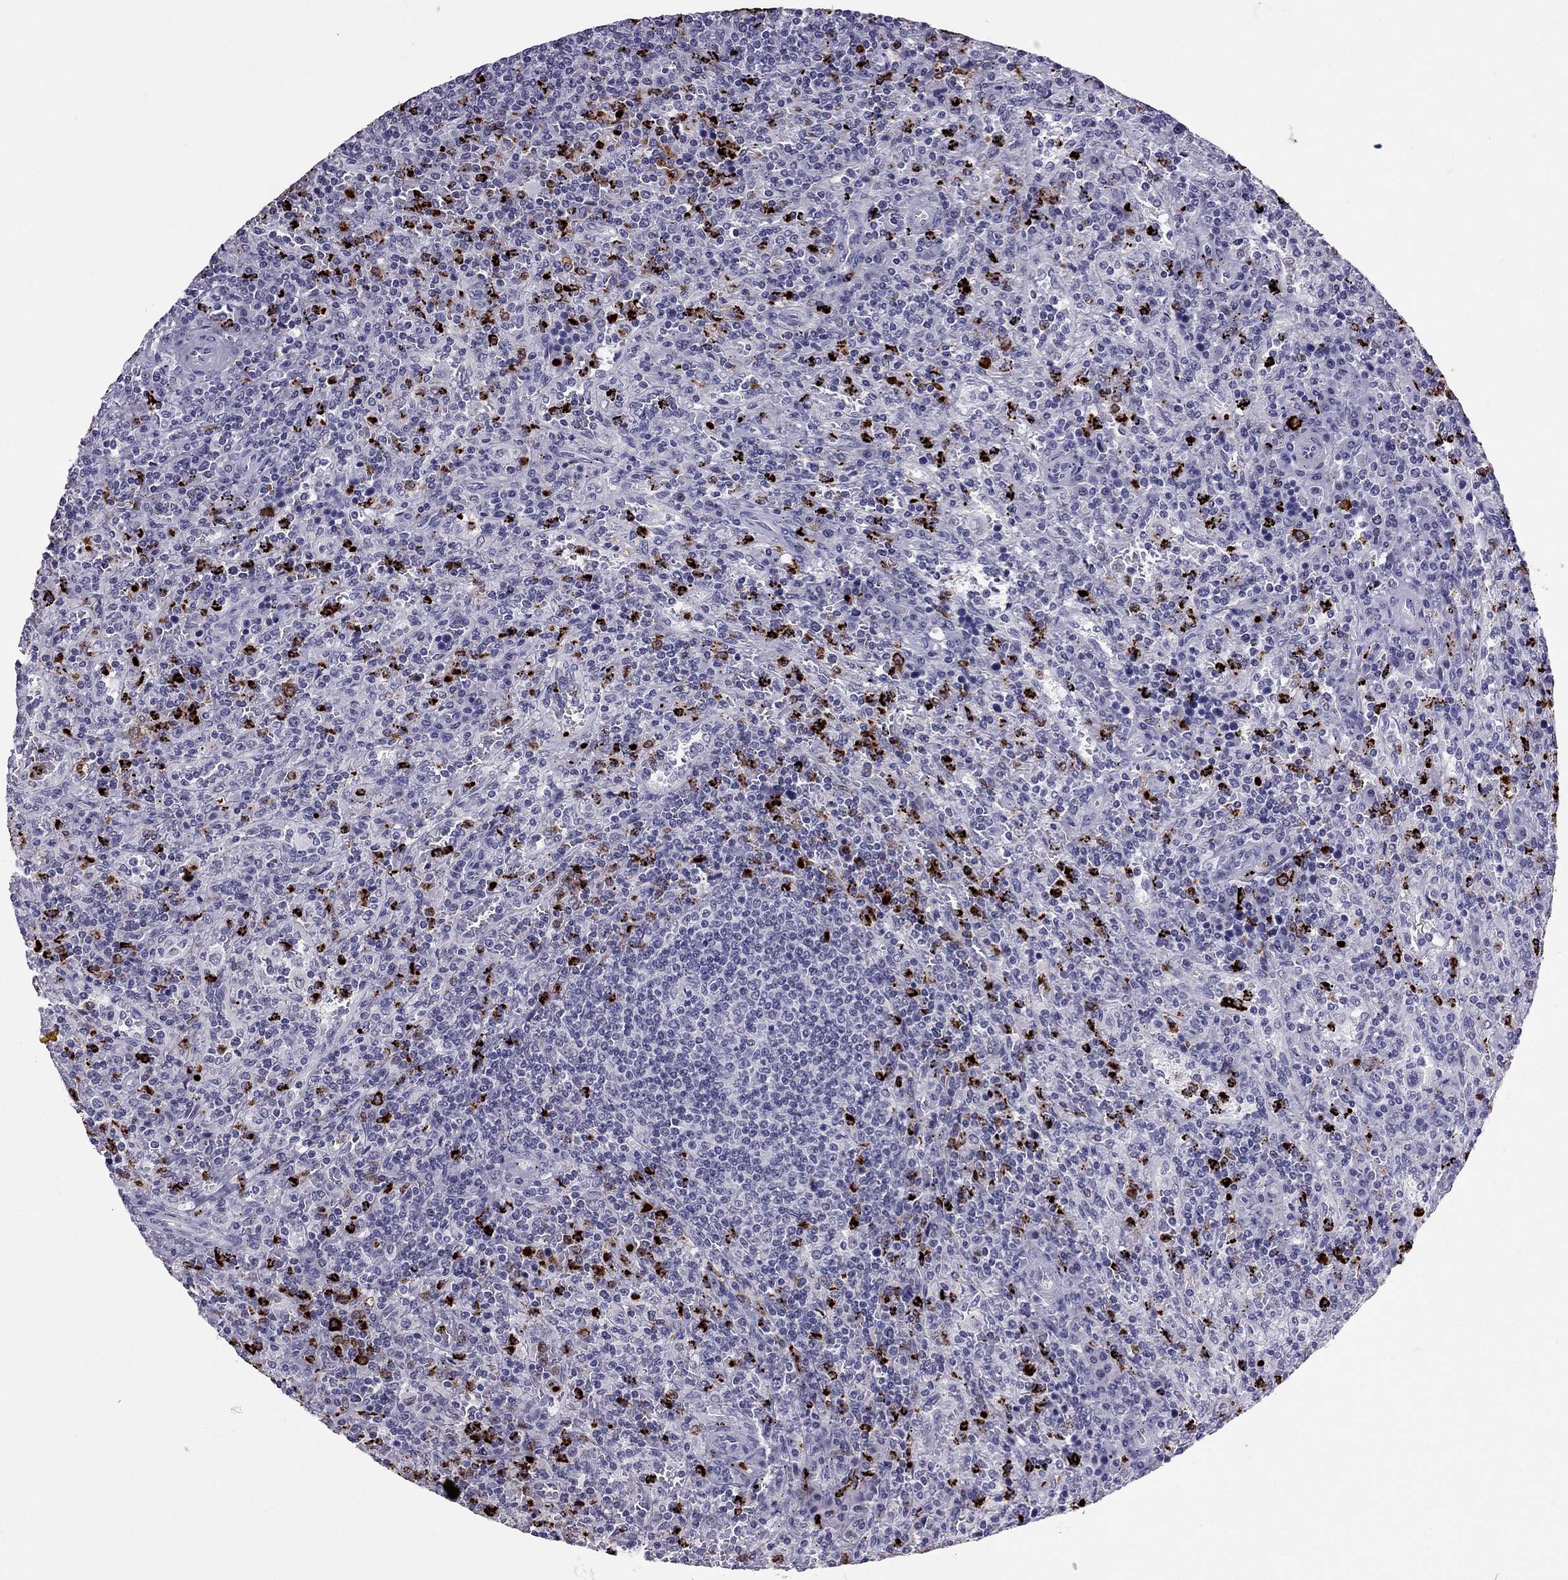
{"staining": {"intensity": "negative", "quantity": "none", "location": "none"}, "tissue": "lymphoma", "cell_type": "Tumor cells", "image_type": "cancer", "snomed": [{"axis": "morphology", "description": "Malignant lymphoma, non-Hodgkin's type, Low grade"}, {"axis": "topography", "description": "Spleen"}], "caption": "Human lymphoma stained for a protein using IHC shows no expression in tumor cells.", "gene": "CCL27", "patient": {"sex": "male", "age": 62}}